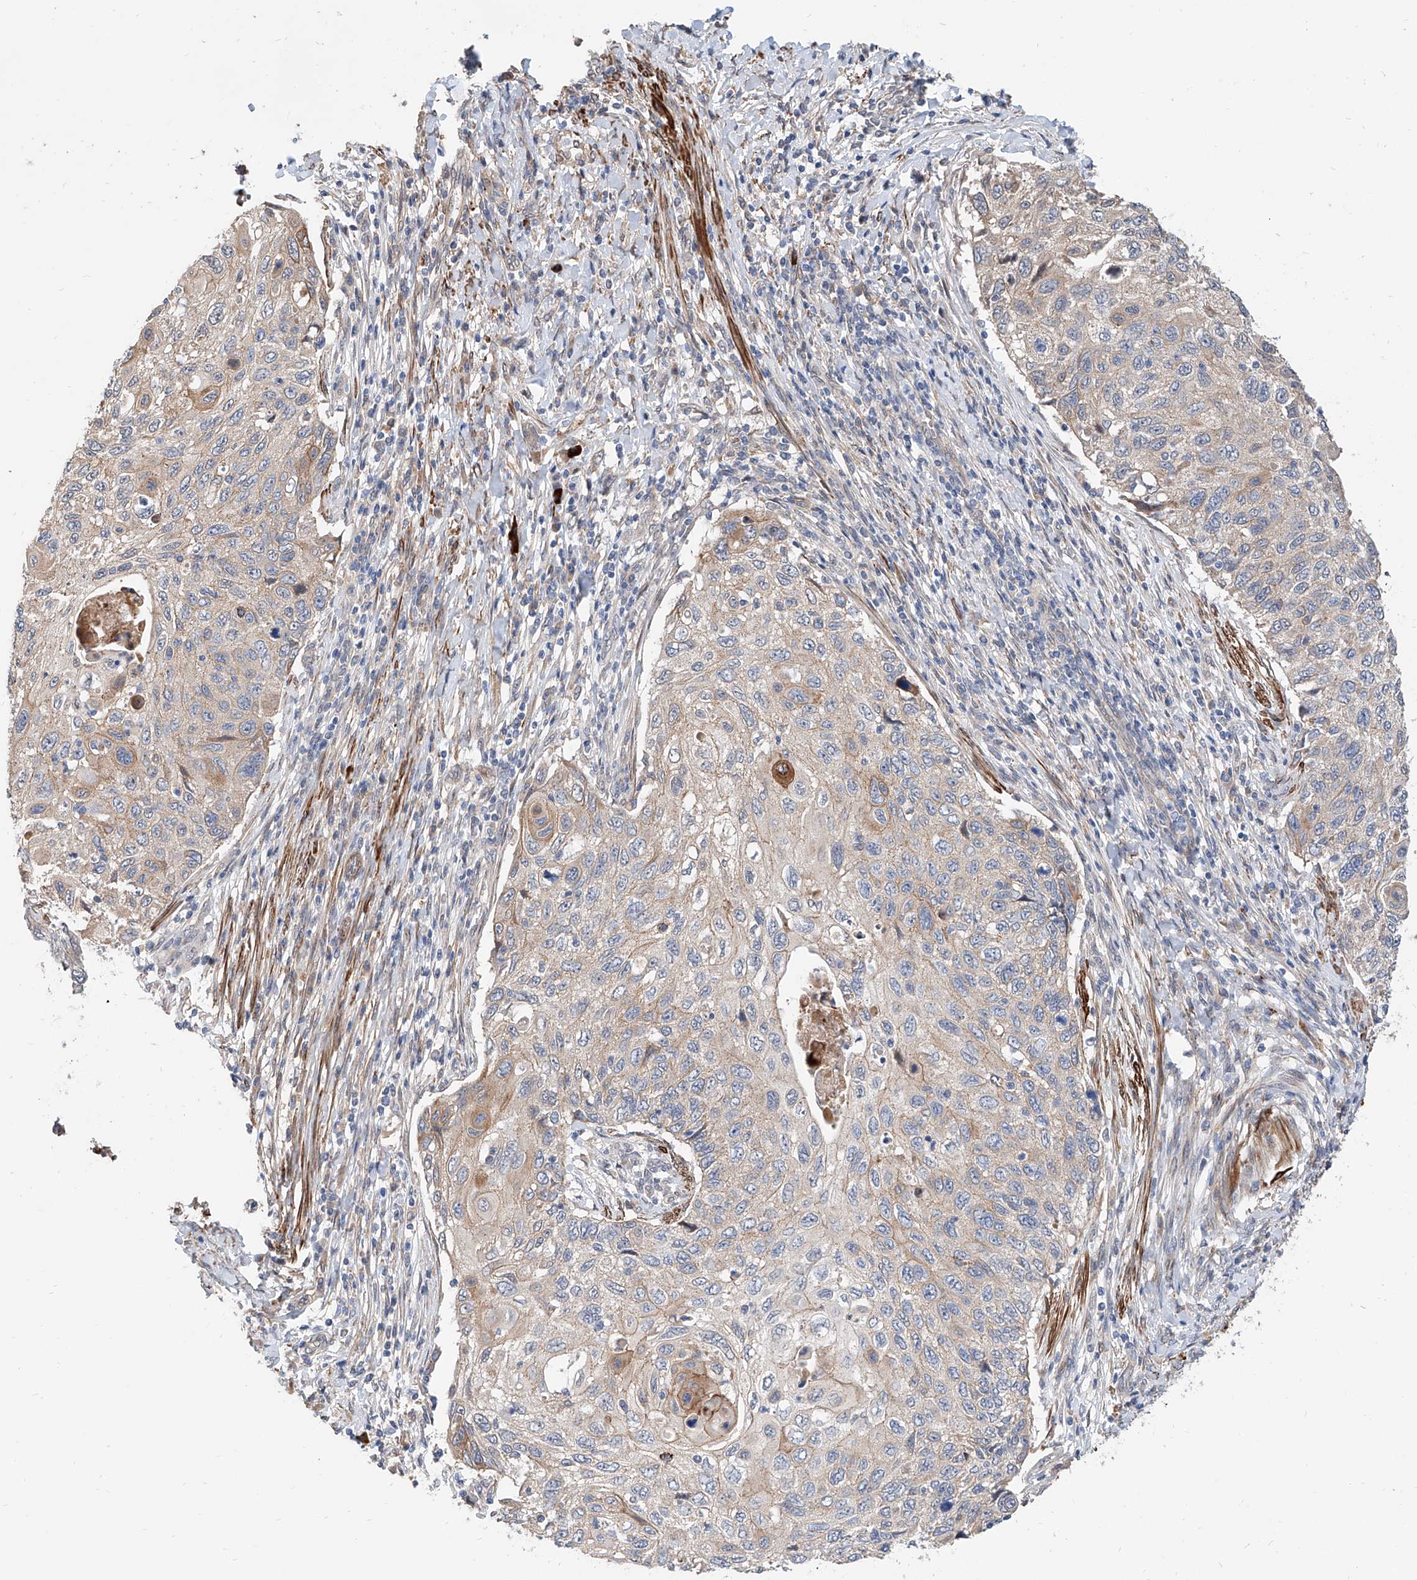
{"staining": {"intensity": "moderate", "quantity": "<25%", "location": "cytoplasmic/membranous"}, "tissue": "cervical cancer", "cell_type": "Tumor cells", "image_type": "cancer", "snomed": [{"axis": "morphology", "description": "Squamous cell carcinoma, NOS"}, {"axis": "topography", "description": "Cervix"}], "caption": "Moderate cytoplasmic/membranous positivity for a protein is present in about <25% of tumor cells of cervical cancer using immunohistochemistry.", "gene": "MAGEE2", "patient": {"sex": "female", "age": 70}}